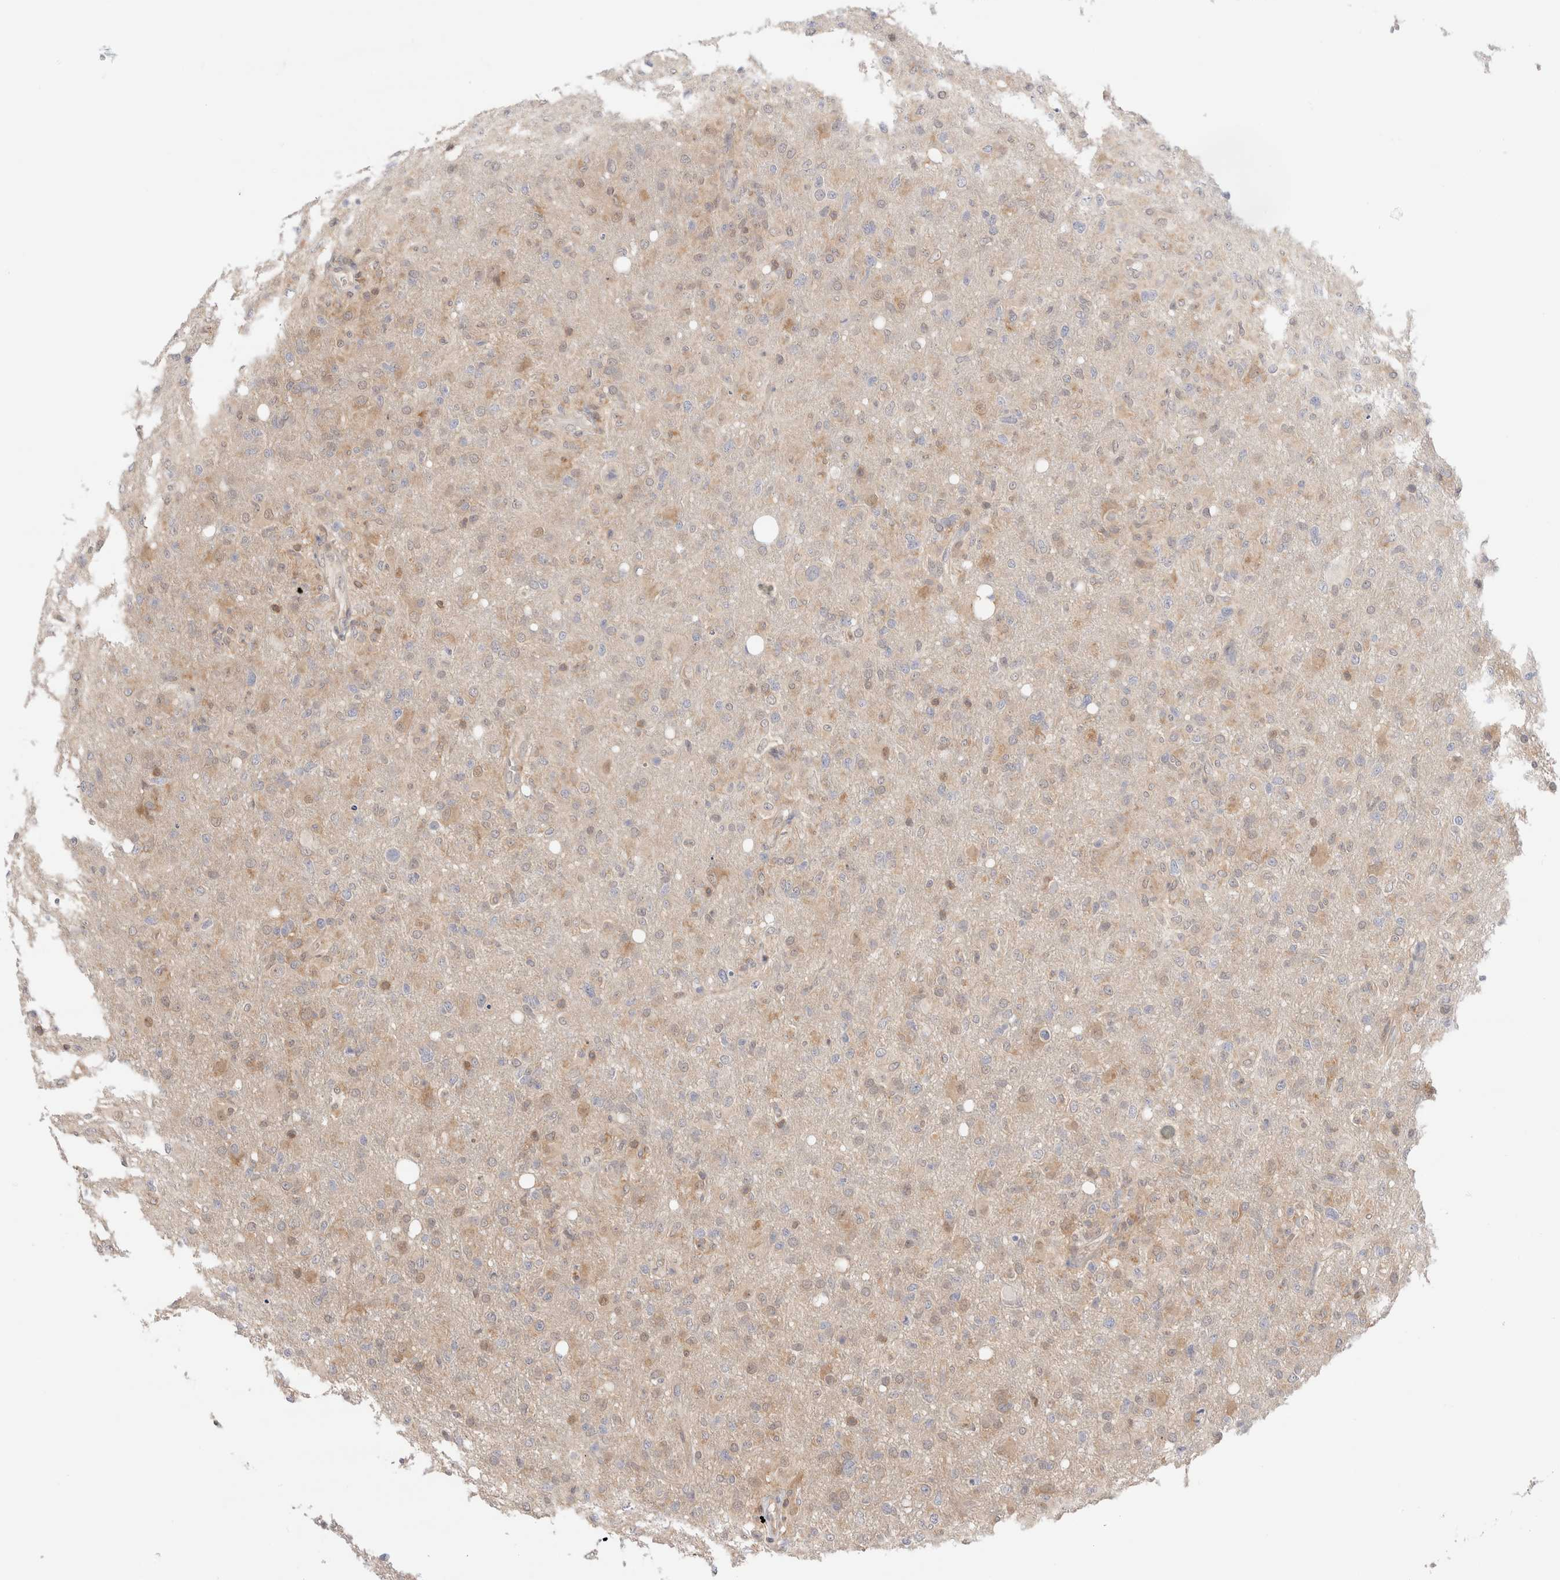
{"staining": {"intensity": "weak", "quantity": "<25%", "location": "nuclear"}, "tissue": "glioma", "cell_type": "Tumor cells", "image_type": "cancer", "snomed": [{"axis": "morphology", "description": "Glioma, malignant, High grade"}, {"axis": "topography", "description": "Brain"}], "caption": "Immunohistochemistry (IHC) of high-grade glioma (malignant) demonstrates no expression in tumor cells.", "gene": "C17orf97", "patient": {"sex": "female", "age": 57}}